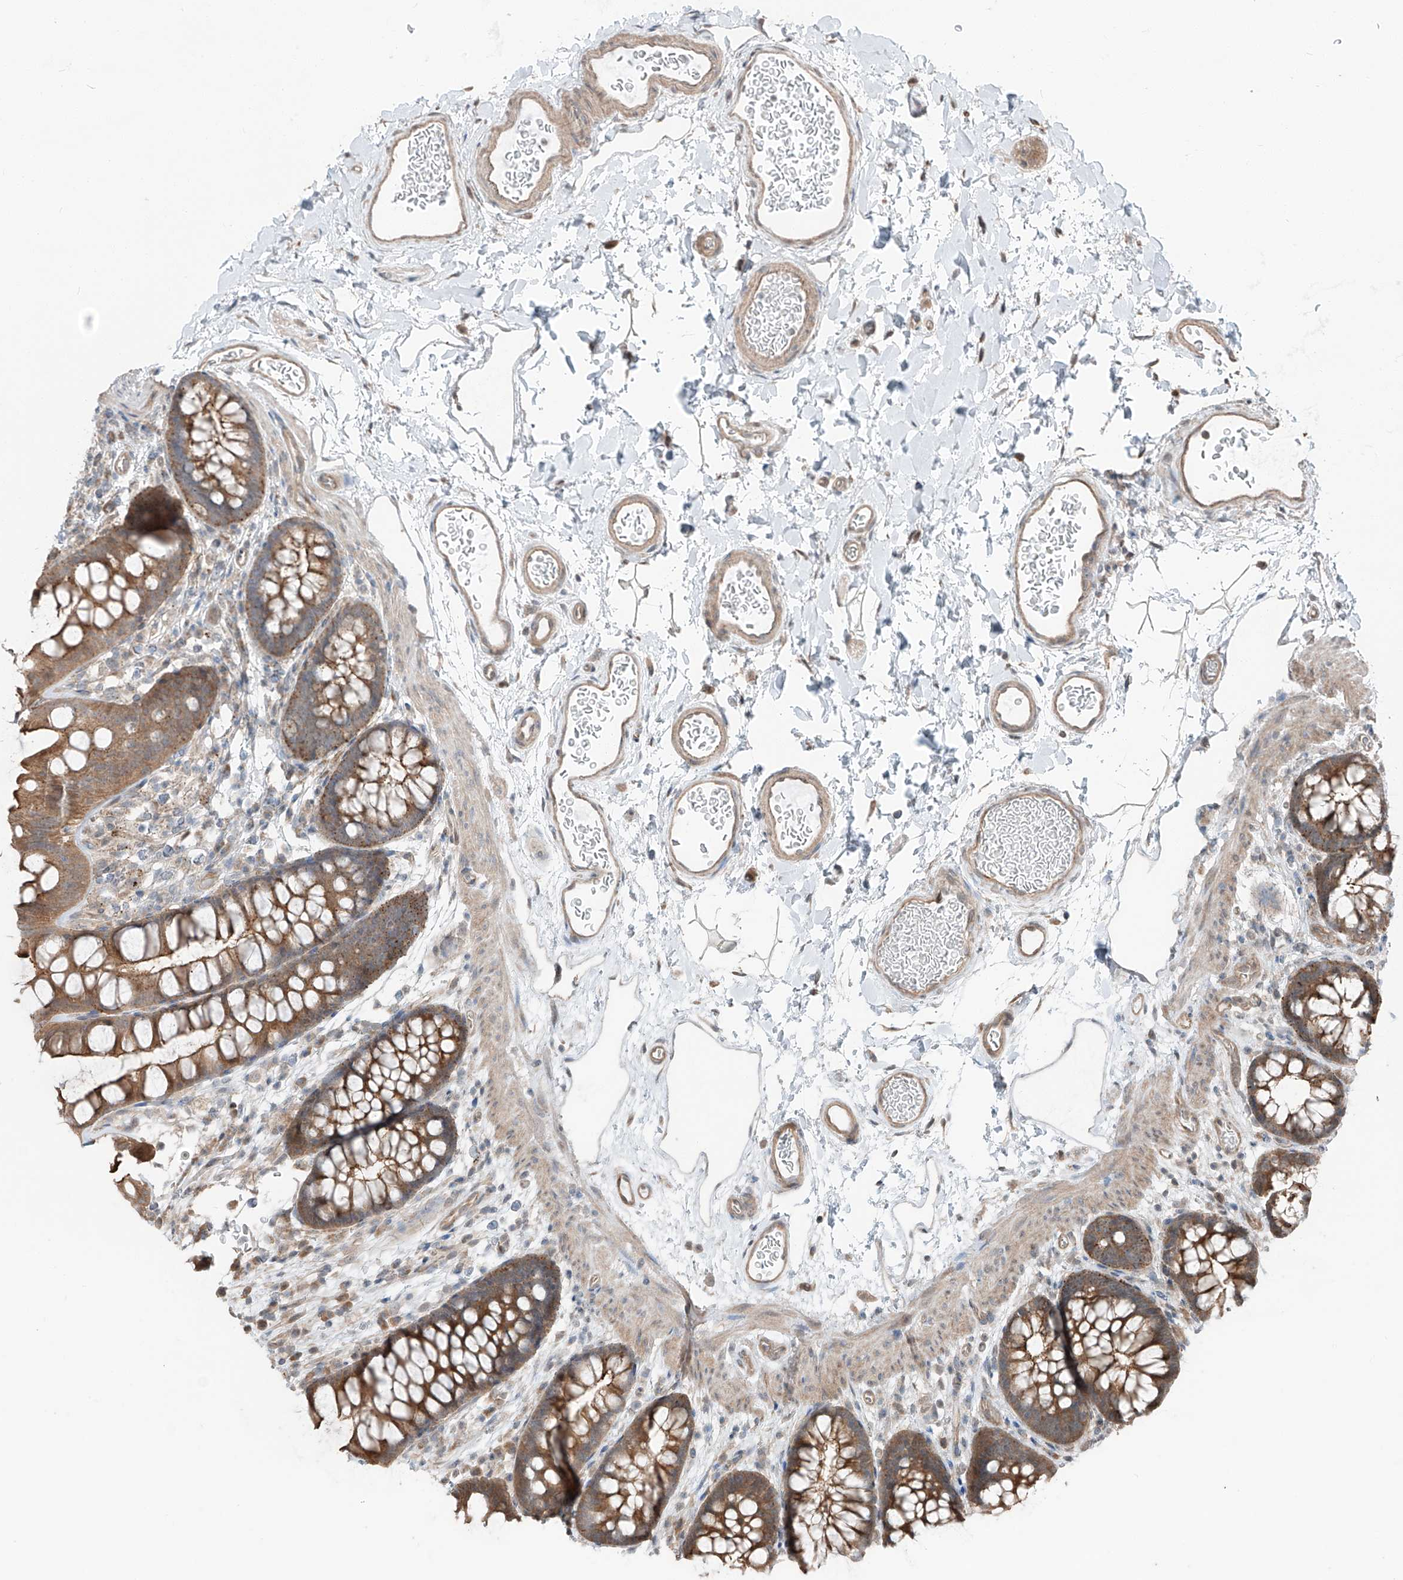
{"staining": {"intensity": "moderate", "quantity": ">75%", "location": "cytoplasmic/membranous"}, "tissue": "colon", "cell_type": "Endothelial cells", "image_type": "normal", "snomed": [{"axis": "morphology", "description": "Normal tissue, NOS"}, {"axis": "topography", "description": "Colon"}], "caption": "Normal colon demonstrates moderate cytoplasmic/membranous positivity in approximately >75% of endothelial cells, visualized by immunohistochemistry. (IHC, brightfield microscopy, high magnification).", "gene": "CEP162", "patient": {"sex": "female", "age": 62}}